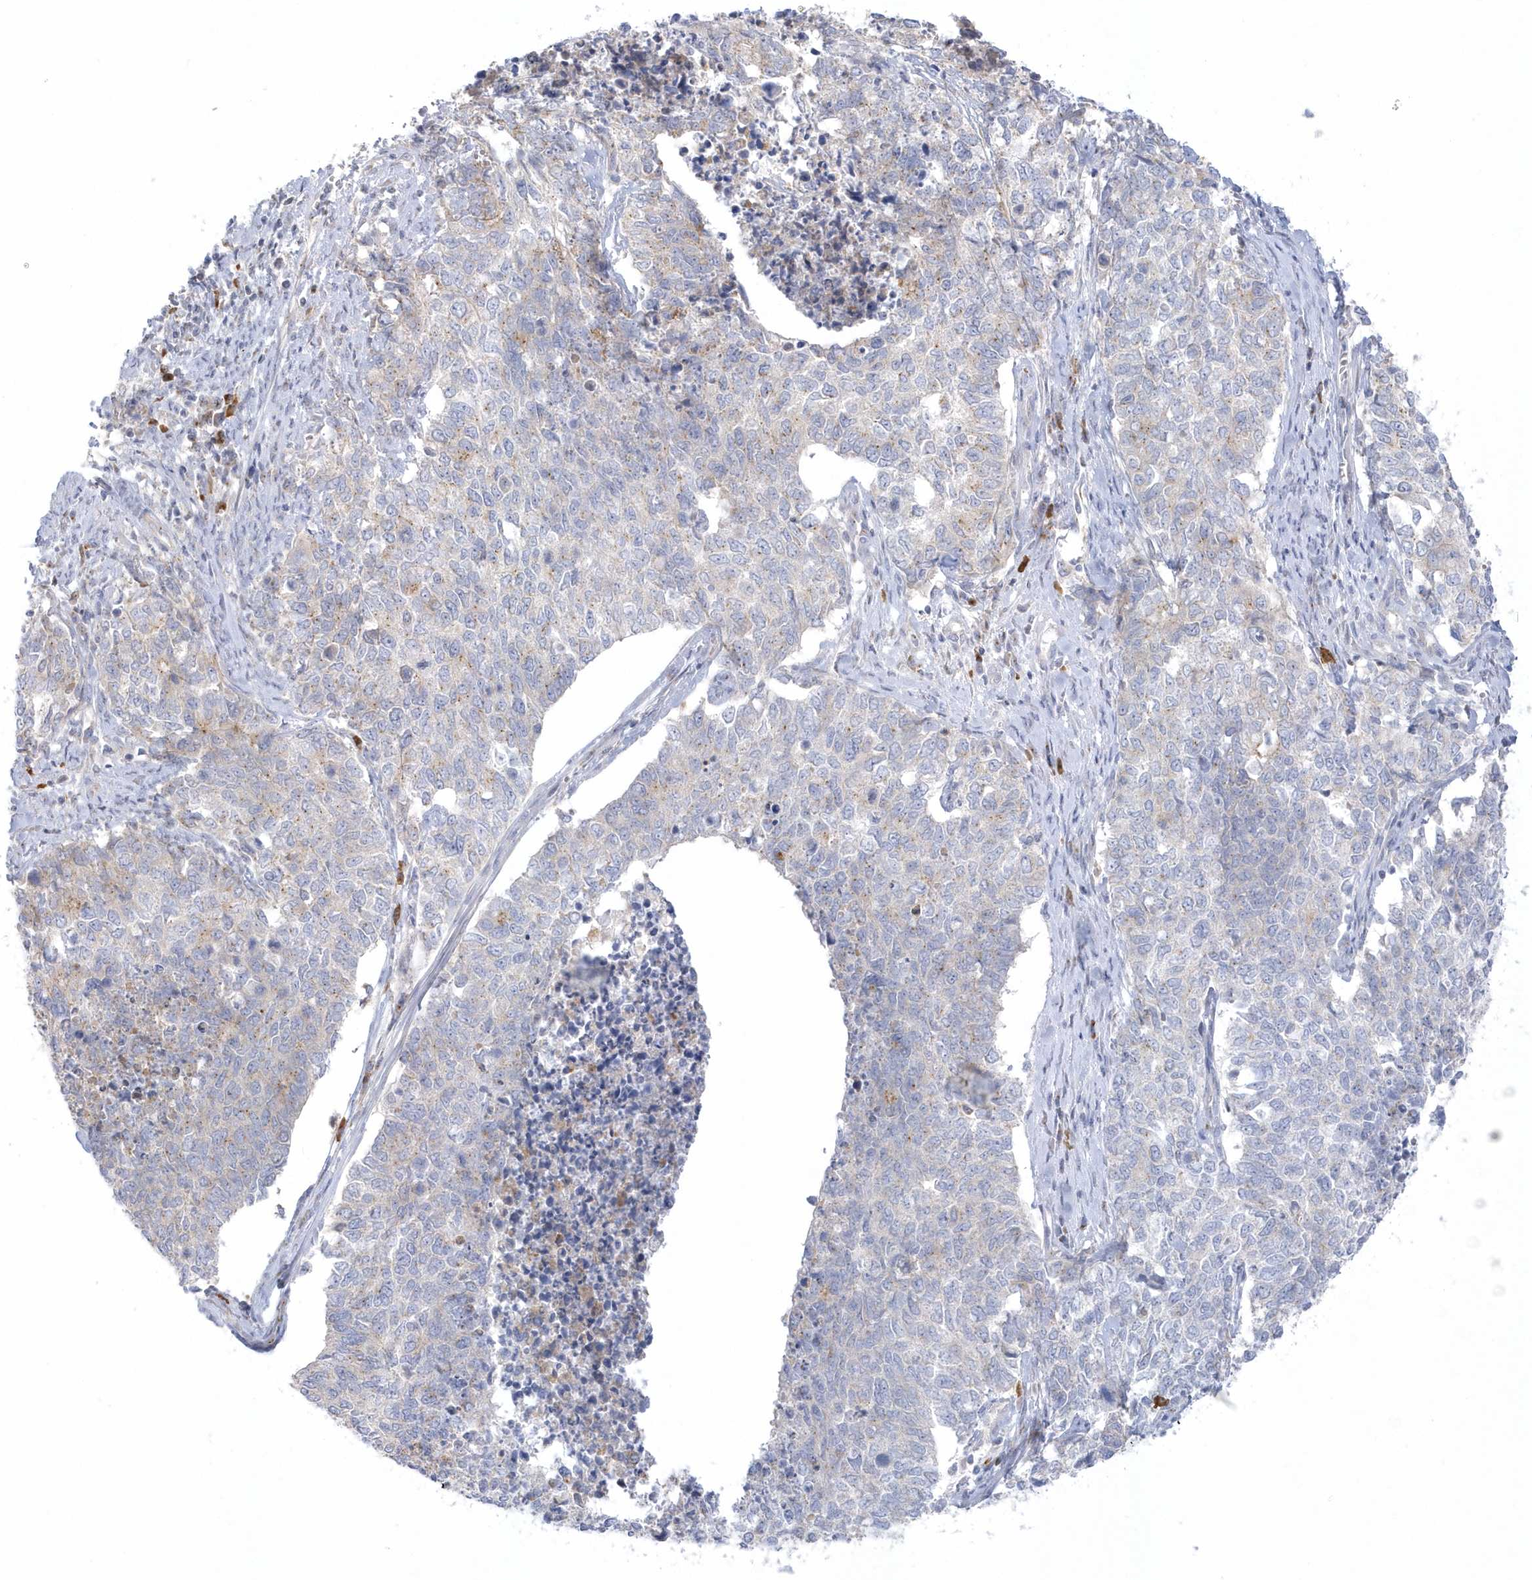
{"staining": {"intensity": "negative", "quantity": "none", "location": "none"}, "tissue": "cervical cancer", "cell_type": "Tumor cells", "image_type": "cancer", "snomed": [{"axis": "morphology", "description": "Squamous cell carcinoma, NOS"}, {"axis": "topography", "description": "Cervix"}], "caption": "DAB immunohistochemical staining of cervical cancer displays no significant expression in tumor cells.", "gene": "SEMA3D", "patient": {"sex": "female", "age": 63}}